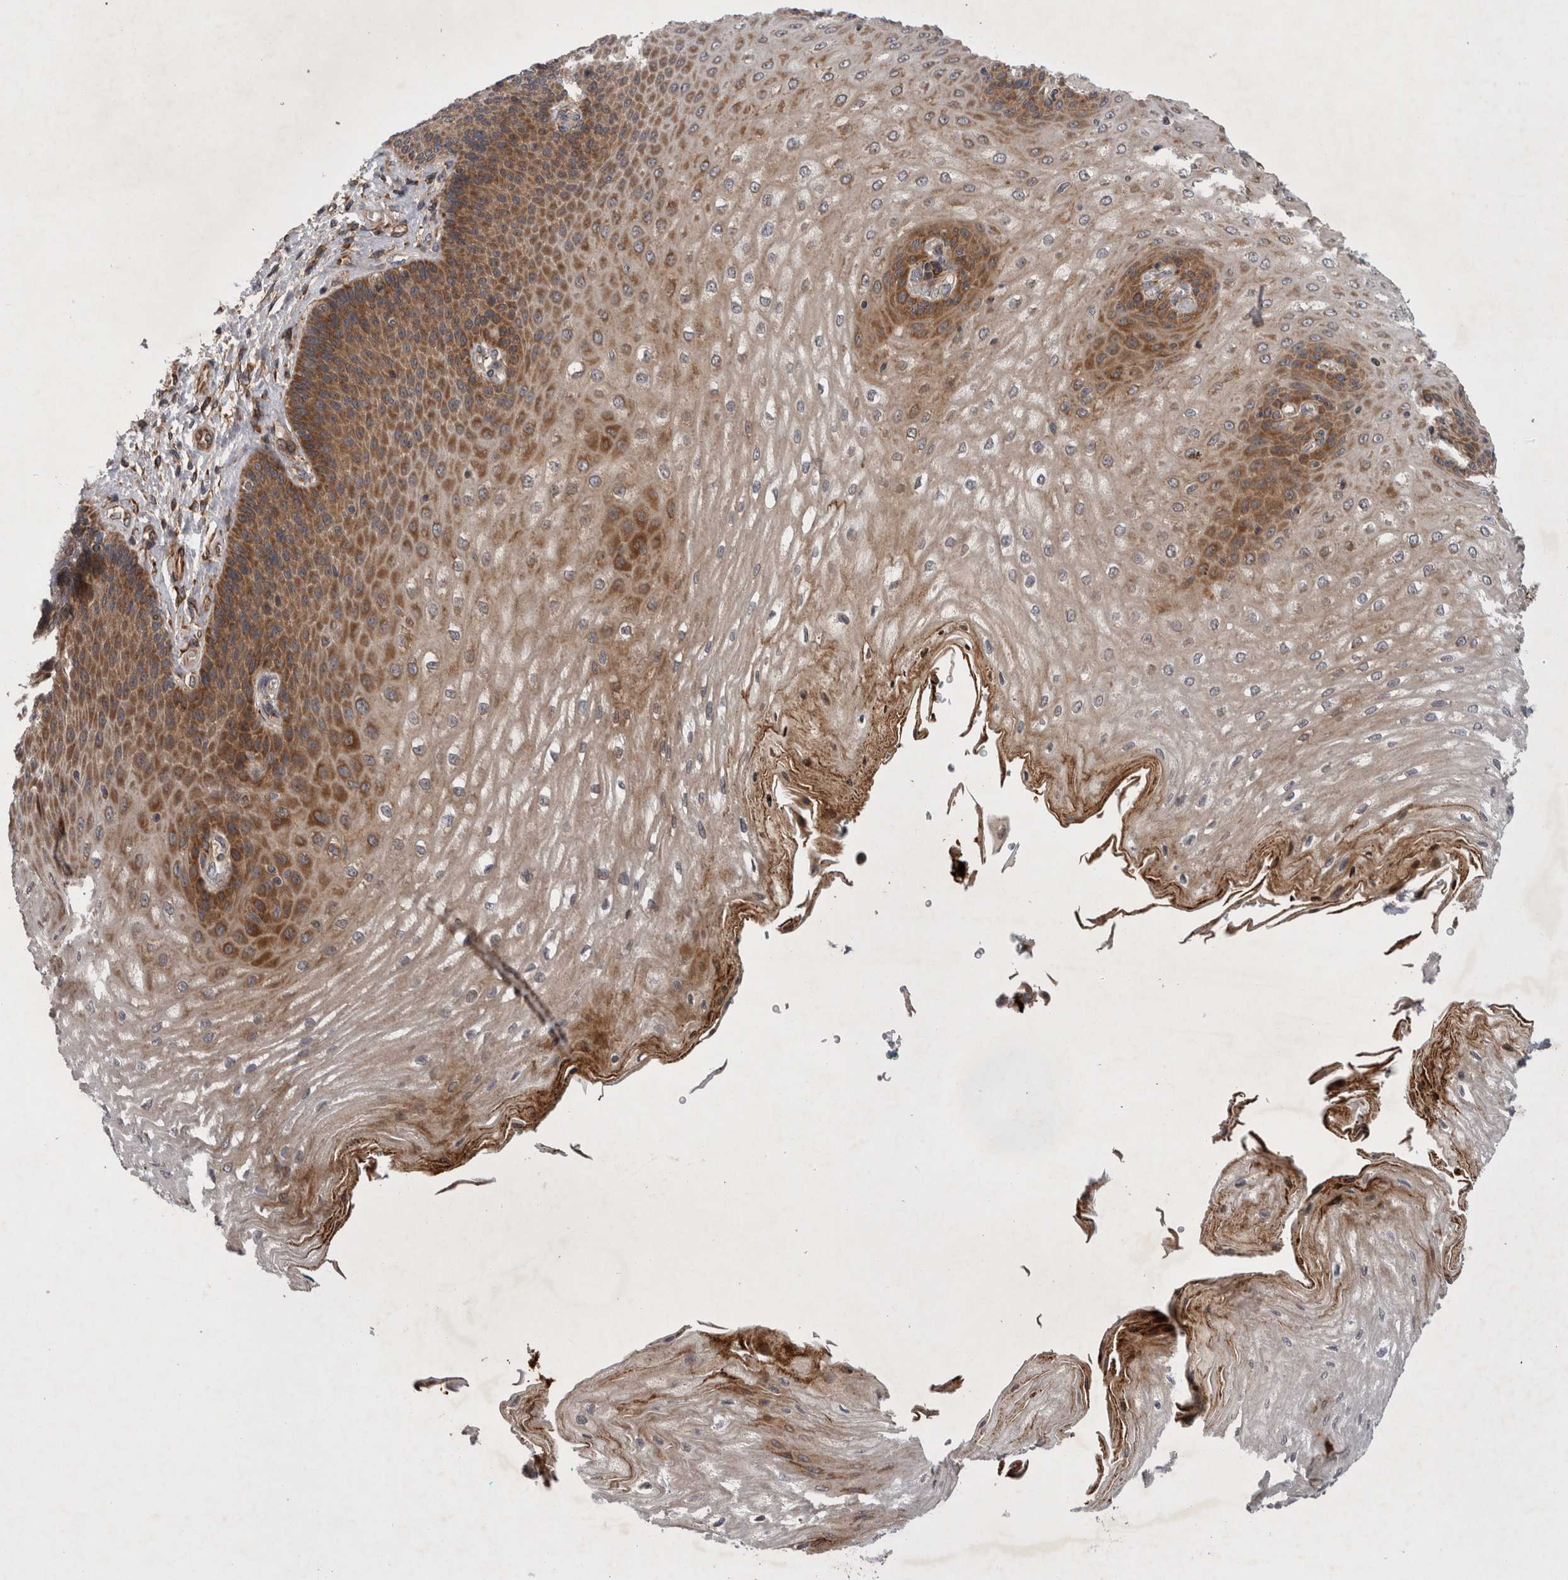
{"staining": {"intensity": "moderate", "quantity": ">75%", "location": "cytoplasmic/membranous"}, "tissue": "esophagus", "cell_type": "Squamous epithelial cells", "image_type": "normal", "snomed": [{"axis": "morphology", "description": "Normal tissue, NOS"}, {"axis": "topography", "description": "Esophagus"}], "caption": "Esophagus stained with a brown dye demonstrates moderate cytoplasmic/membranous positive expression in approximately >75% of squamous epithelial cells.", "gene": "PDCD2", "patient": {"sex": "male", "age": 54}}